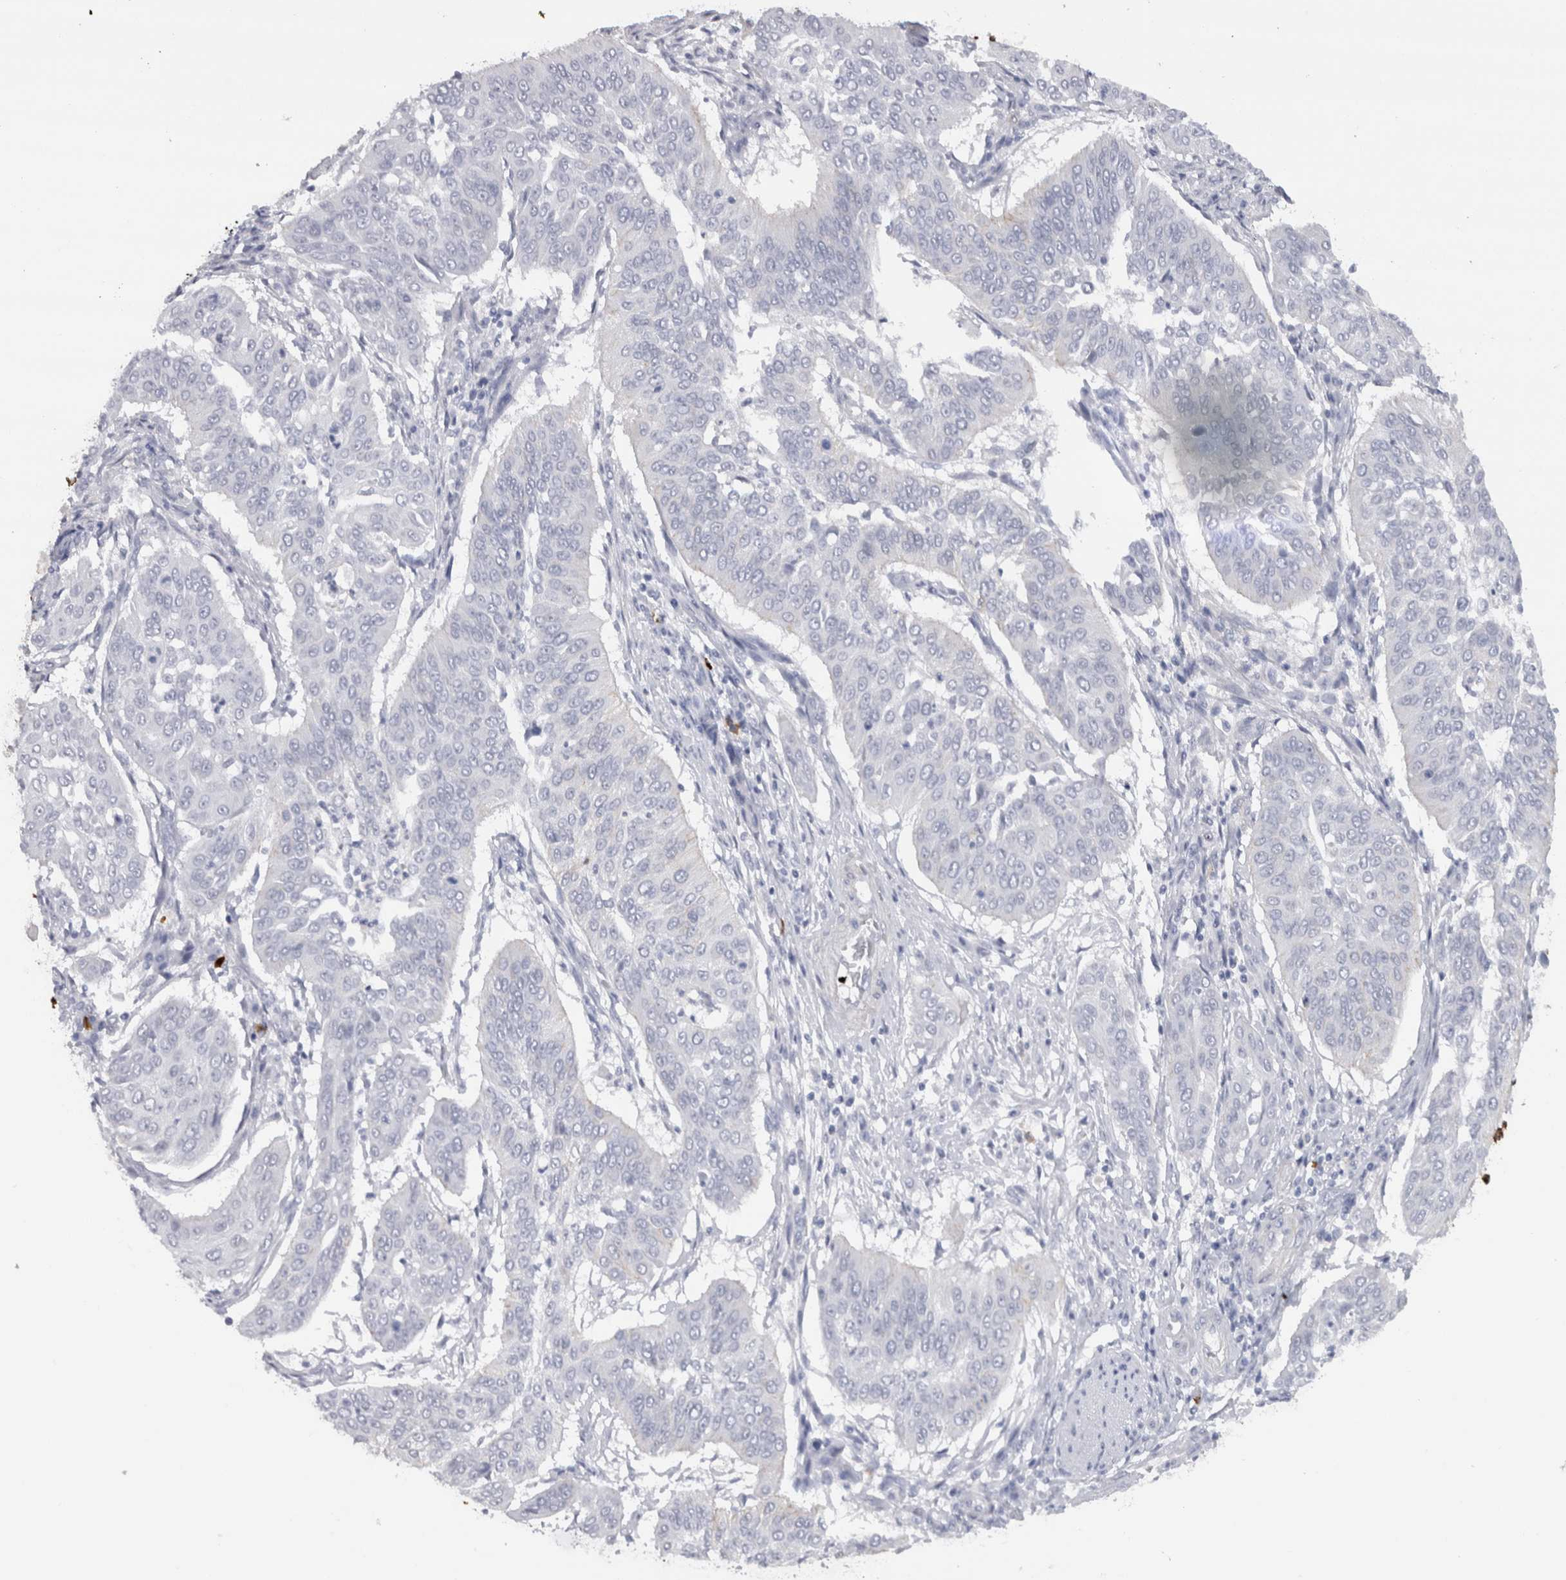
{"staining": {"intensity": "negative", "quantity": "none", "location": "none"}, "tissue": "cervical cancer", "cell_type": "Tumor cells", "image_type": "cancer", "snomed": [{"axis": "morphology", "description": "Normal tissue, NOS"}, {"axis": "morphology", "description": "Squamous cell carcinoma, NOS"}, {"axis": "topography", "description": "Cervix"}], "caption": "IHC photomicrograph of cervical squamous cell carcinoma stained for a protein (brown), which exhibits no expression in tumor cells.", "gene": "CDH17", "patient": {"sex": "female", "age": 39}}